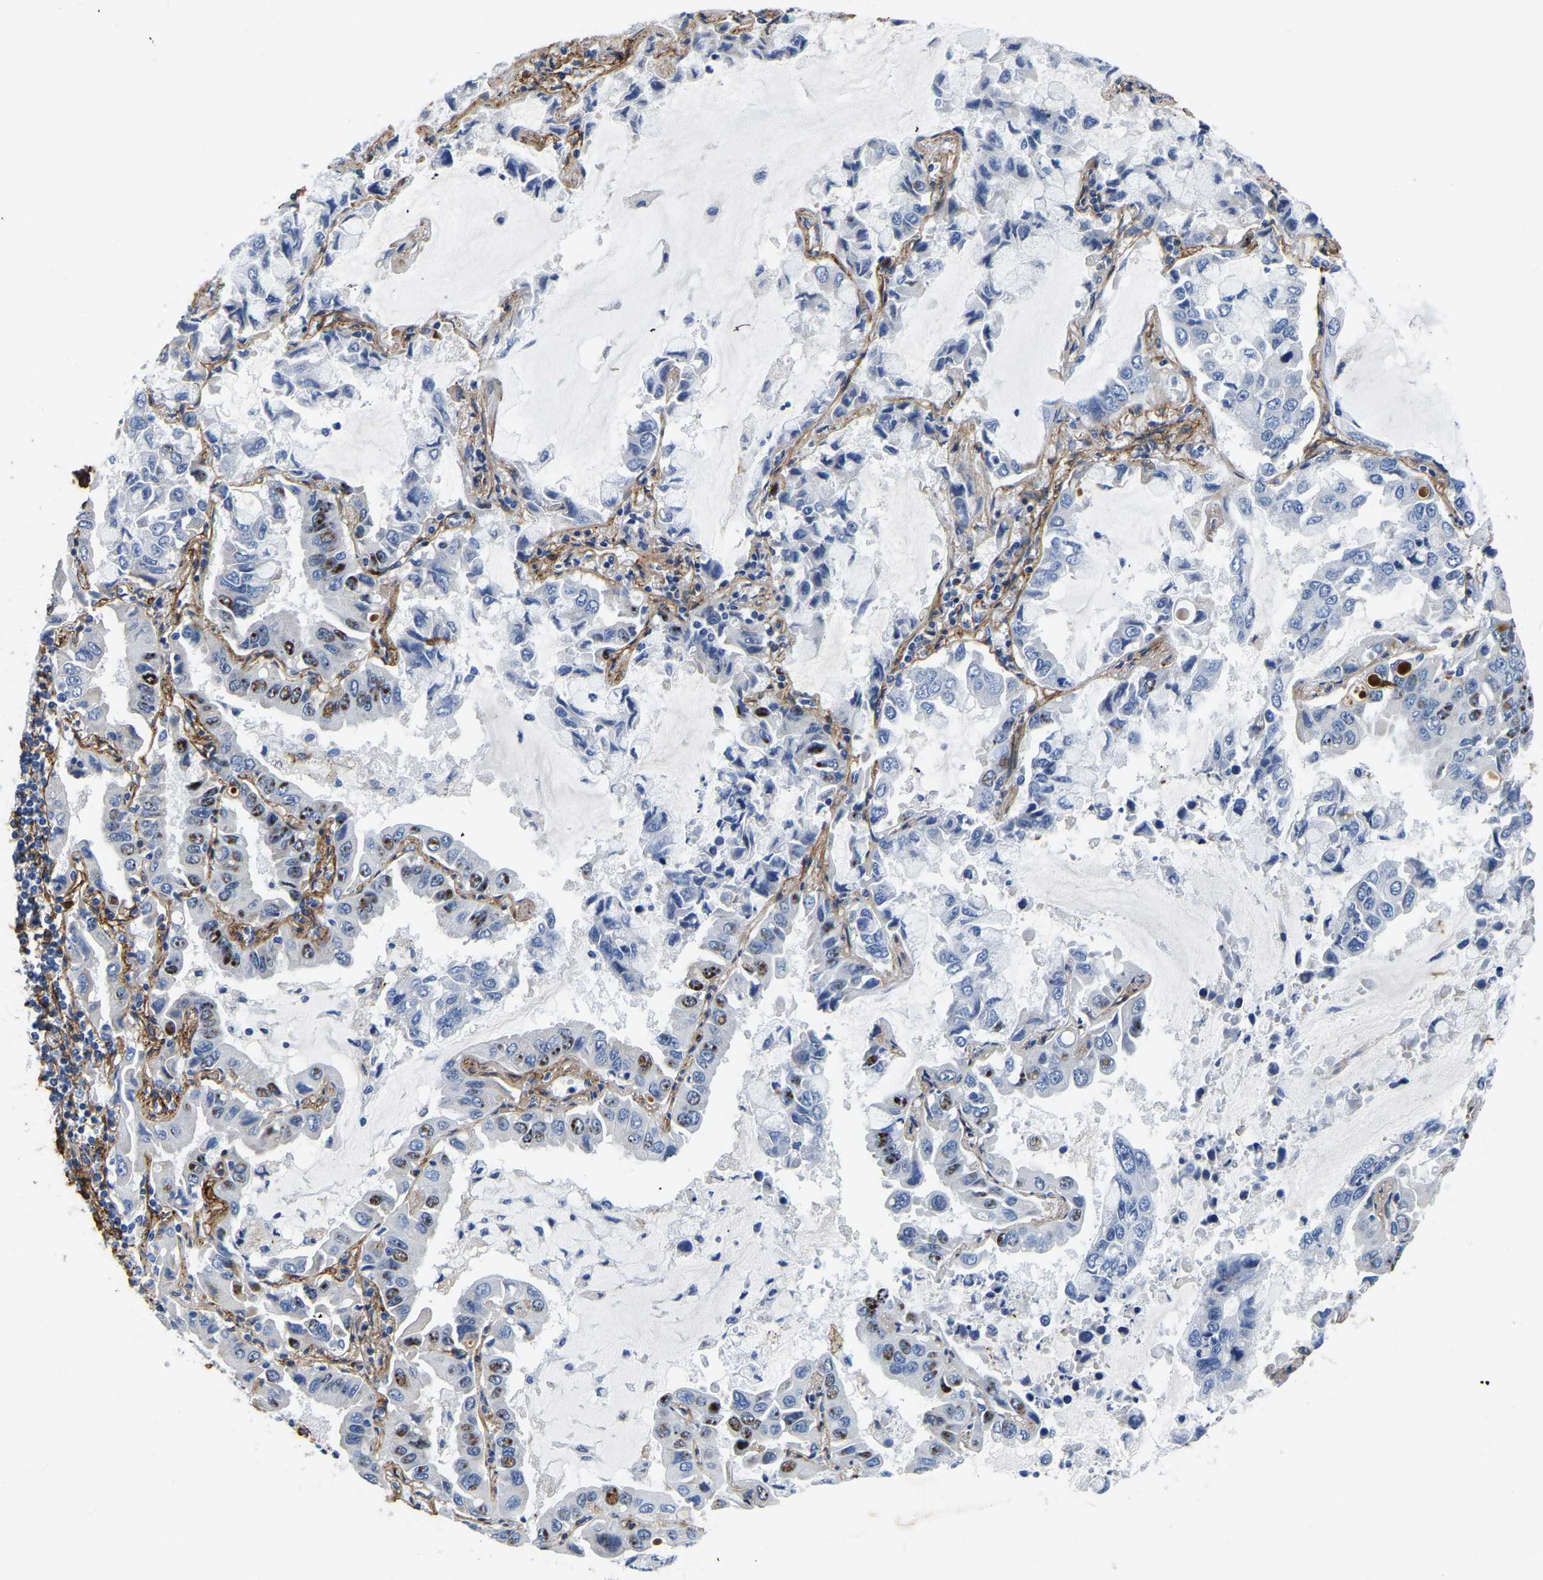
{"staining": {"intensity": "moderate", "quantity": "<25%", "location": "nuclear"}, "tissue": "lung cancer", "cell_type": "Tumor cells", "image_type": "cancer", "snomed": [{"axis": "morphology", "description": "Adenocarcinoma, NOS"}, {"axis": "topography", "description": "Lung"}], "caption": "Tumor cells reveal low levels of moderate nuclear staining in approximately <25% of cells in adenocarcinoma (lung).", "gene": "COL6A1", "patient": {"sex": "male", "age": 64}}